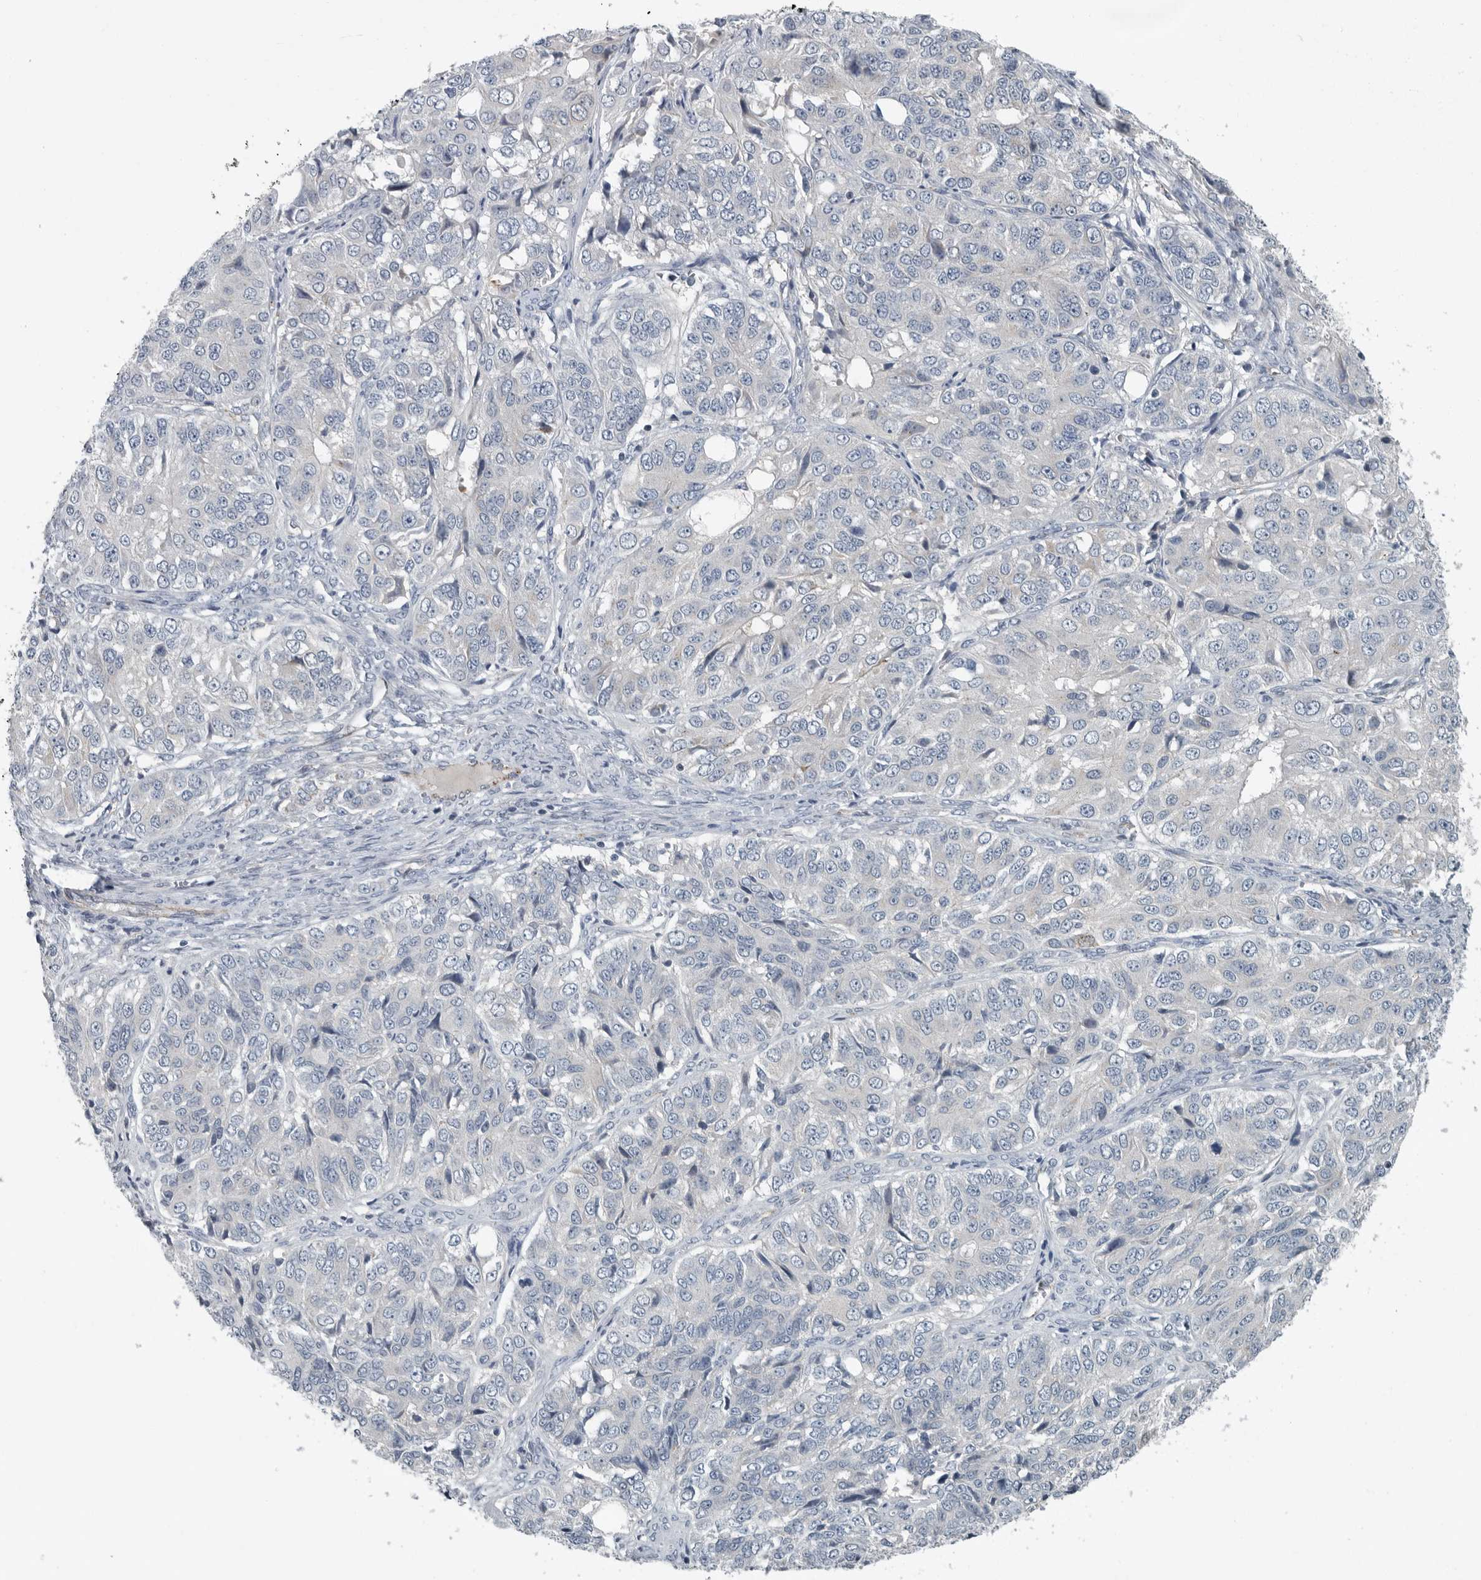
{"staining": {"intensity": "negative", "quantity": "none", "location": "none"}, "tissue": "ovarian cancer", "cell_type": "Tumor cells", "image_type": "cancer", "snomed": [{"axis": "morphology", "description": "Carcinoma, endometroid"}, {"axis": "topography", "description": "Ovary"}], "caption": "Photomicrograph shows no significant protein staining in tumor cells of ovarian cancer.", "gene": "MPP3", "patient": {"sex": "female", "age": 51}}